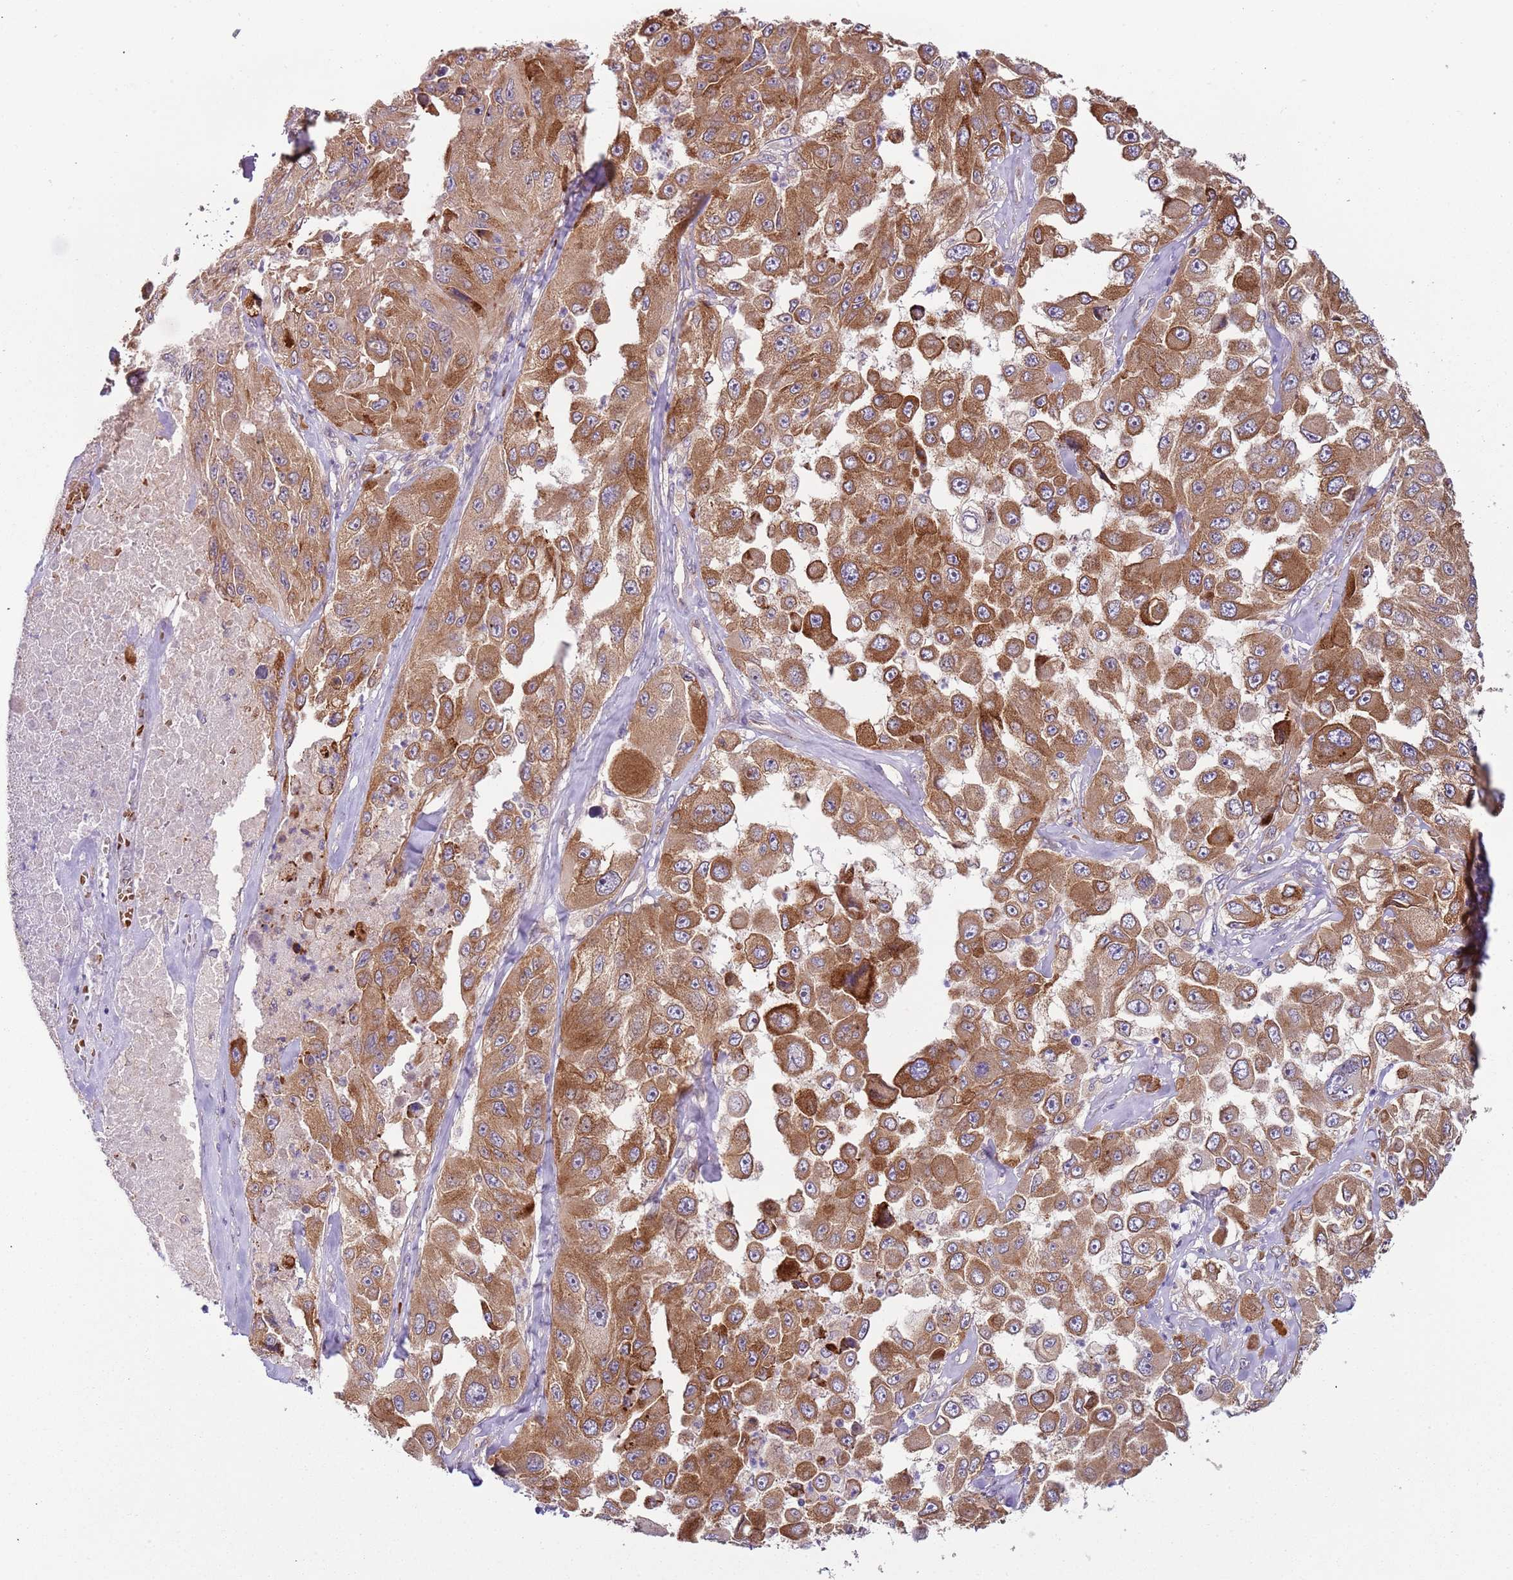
{"staining": {"intensity": "strong", "quantity": ">75%", "location": "cytoplasmic/membranous"}, "tissue": "melanoma", "cell_type": "Tumor cells", "image_type": "cancer", "snomed": [{"axis": "morphology", "description": "Malignant melanoma, Metastatic site"}, {"axis": "topography", "description": "Lymph node"}], "caption": "Malignant melanoma (metastatic site) stained for a protein (brown) displays strong cytoplasmic/membranous positive staining in about >75% of tumor cells.", "gene": "VWCE", "patient": {"sex": "male", "age": 62}}